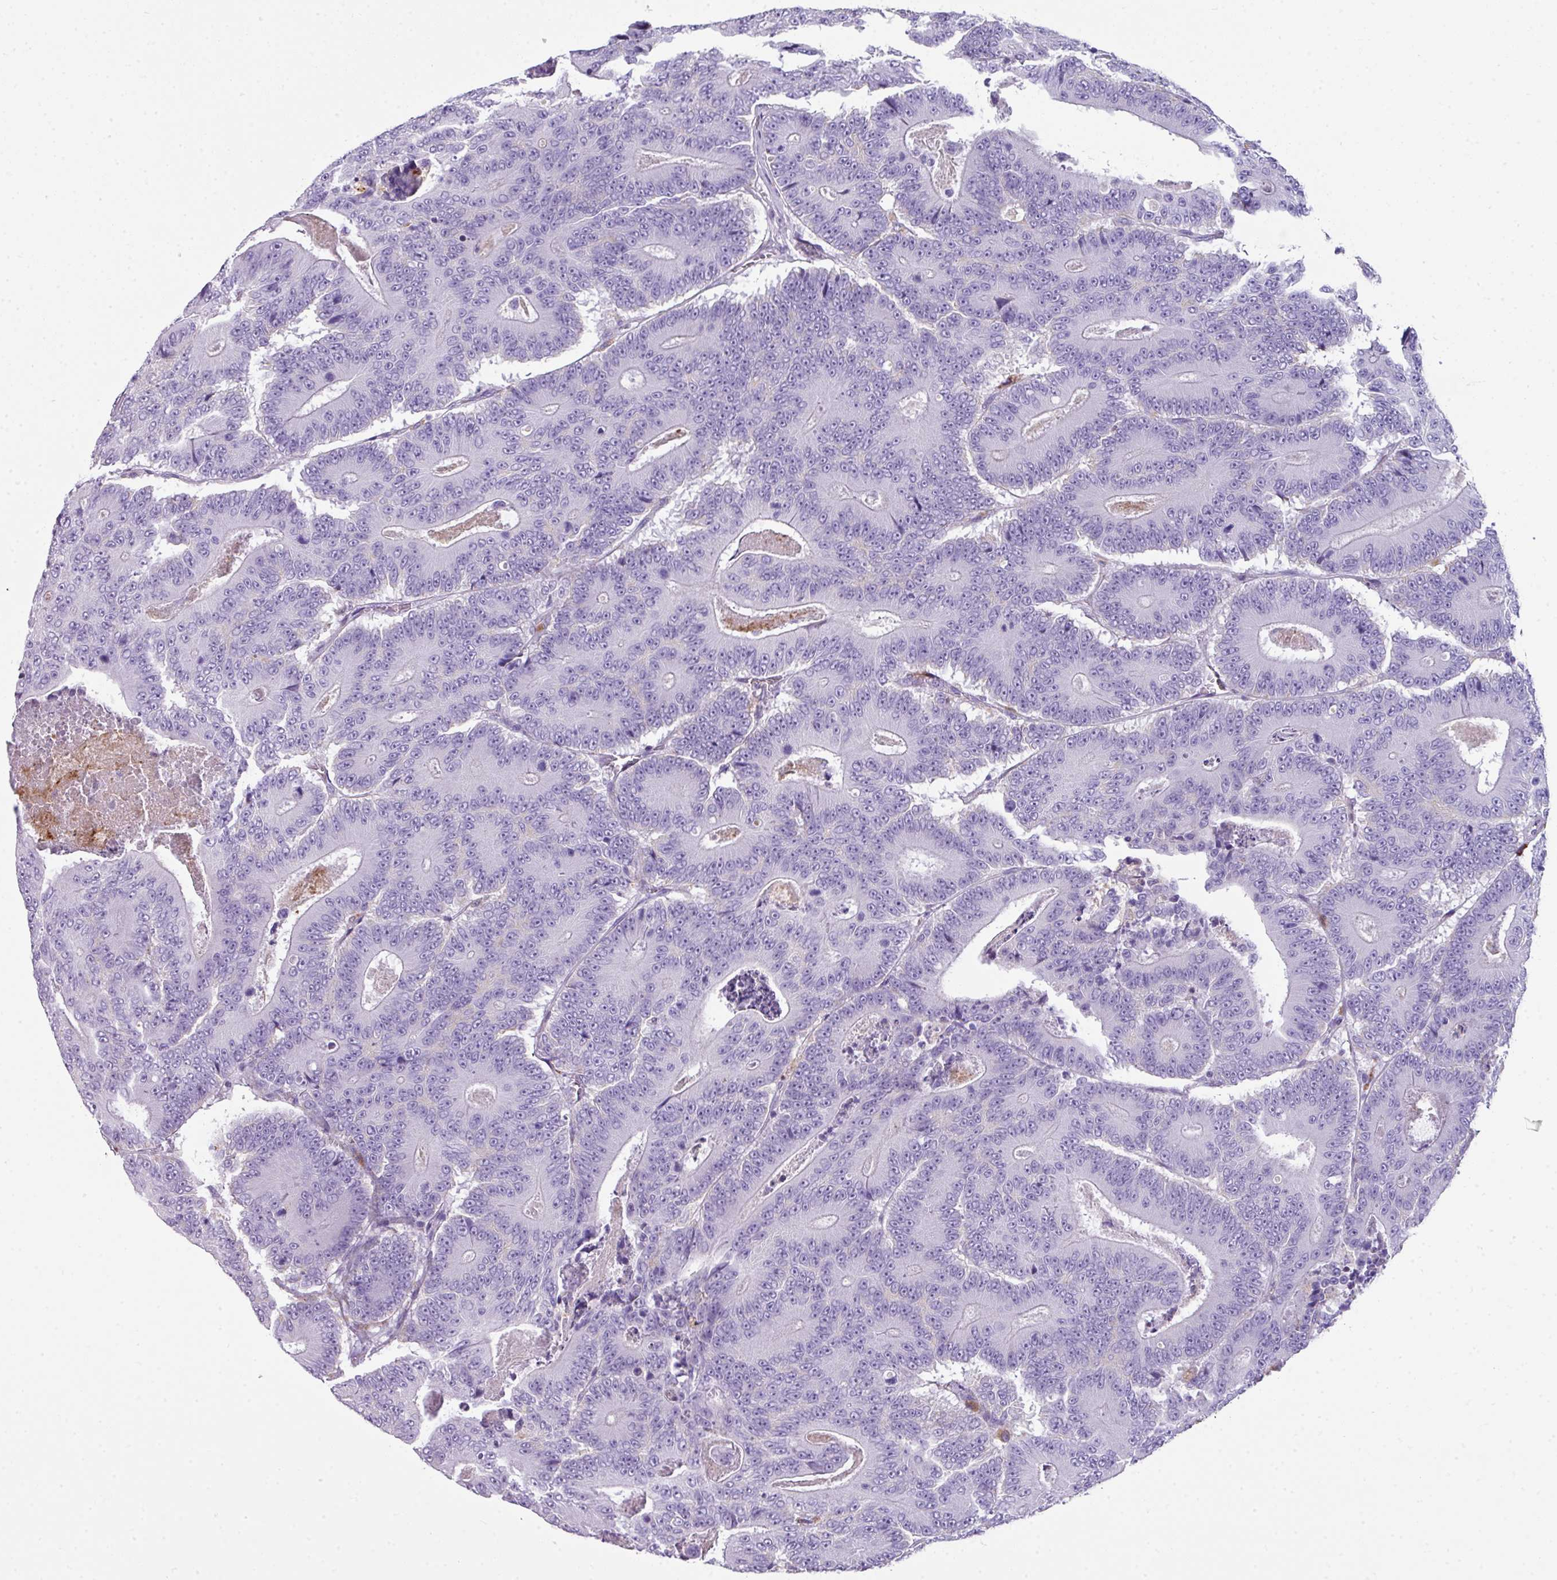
{"staining": {"intensity": "negative", "quantity": "none", "location": "none"}, "tissue": "colorectal cancer", "cell_type": "Tumor cells", "image_type": "cancer", "snomed": [{"axis": "morphology", "description": "Adenocarcinoma, NOS"}, {"axis": "topography", "description": "Colon"}], "caption": "Immunohistochemistry of colorectal cancer (adenocarcinoma) demonstrates no positivity in tumor cells.", "gene": "ZNF568", "patient": {"sex": "male", "age": 83}}